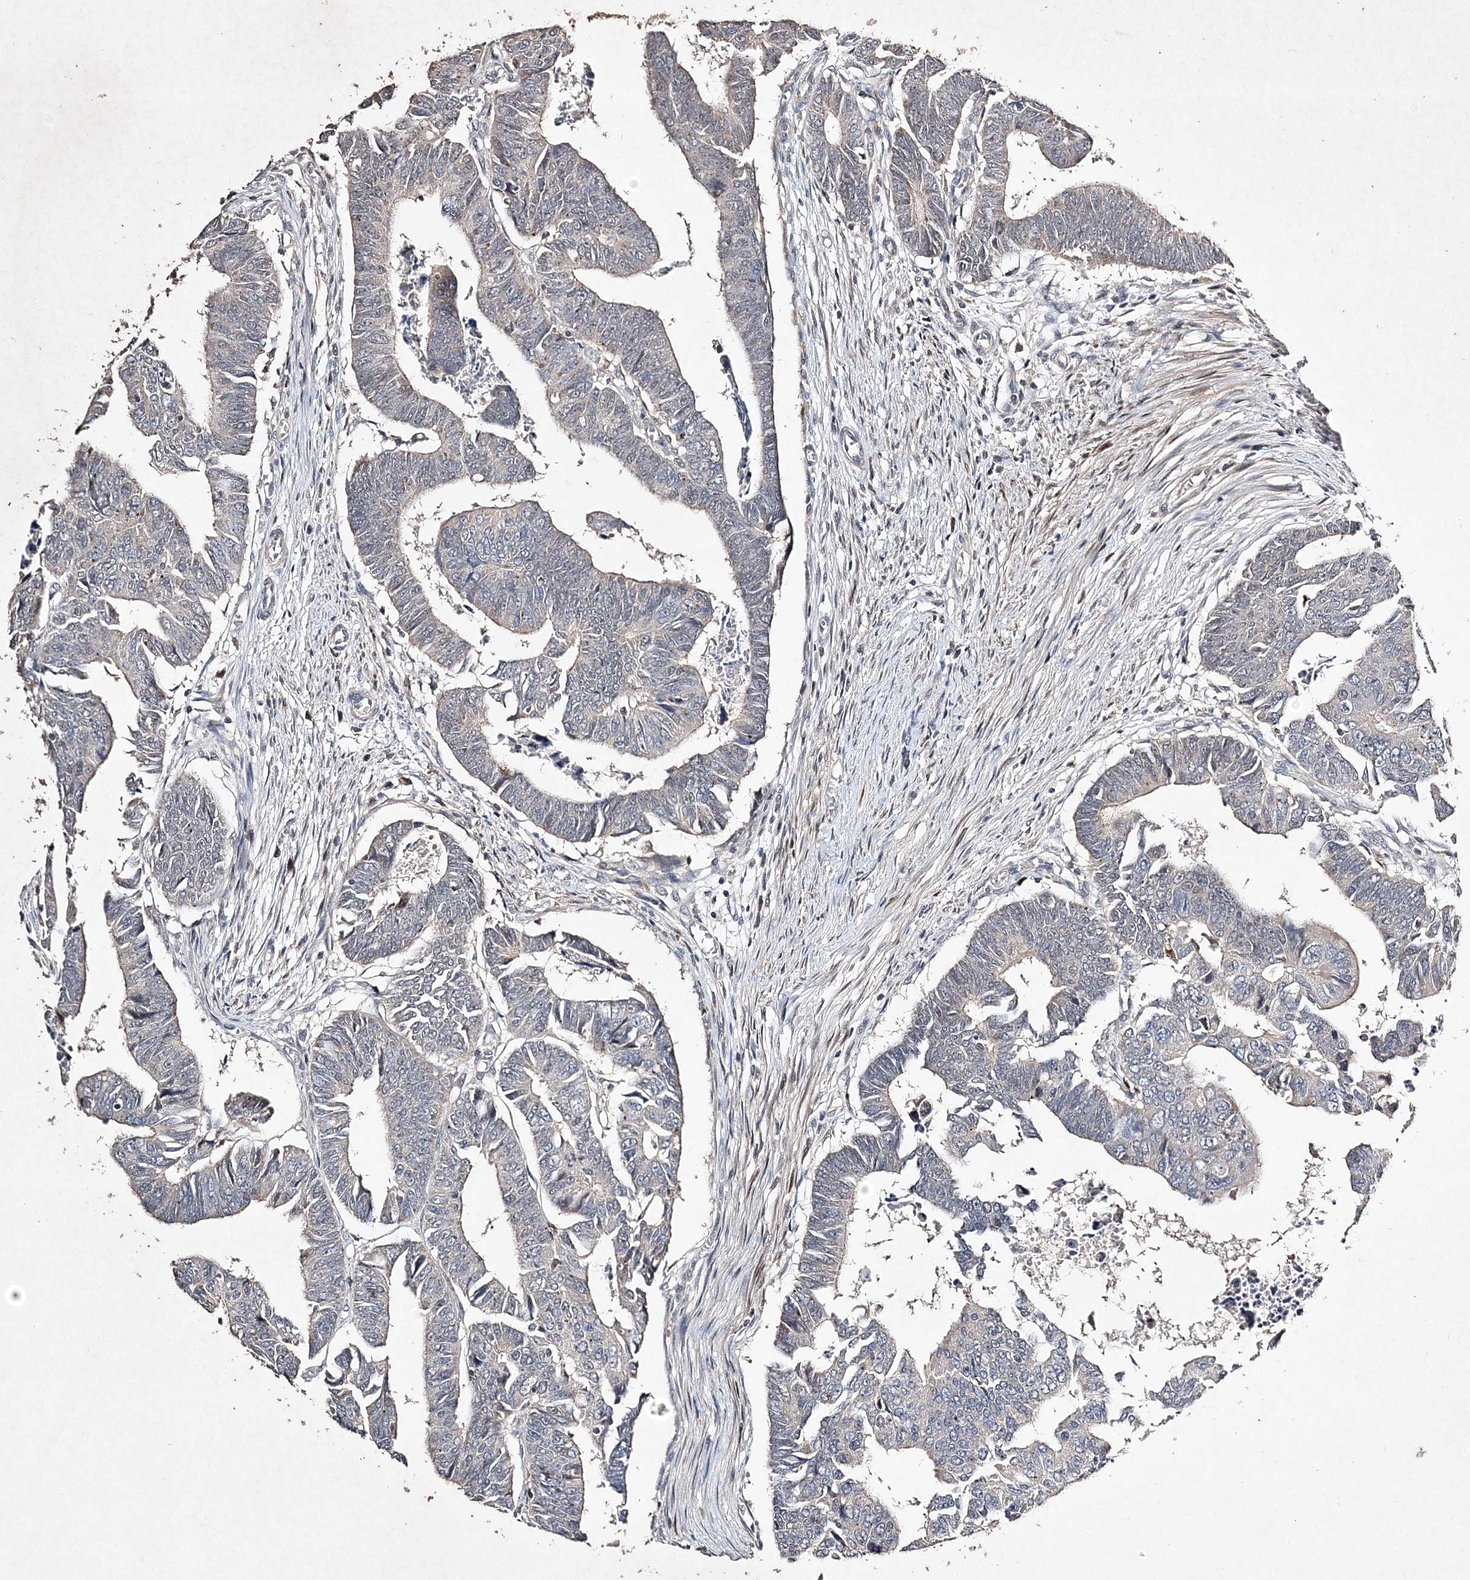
{"staining": {"intensity": "negative", "quantity": "none", "location": "none"}, "tissue": "colorectal cancer", "cell_type": "Tumor cells", "image_type": "cancer", "snomed": [{"axis": "morphology", "description": "Adenocarcinoma, NOS"}, {"axis": "topography", "description": "Rectum"}], "caption": "Immunohistochemistry micrograph of neoplastic tissue: colorectal cancer stained with DAB (3,3'-diaminobenzidine) reveals no significant protein positivity in tumor cells.", "gene": "C3orf38", "patient": {"sex": "female", "age": 65}}